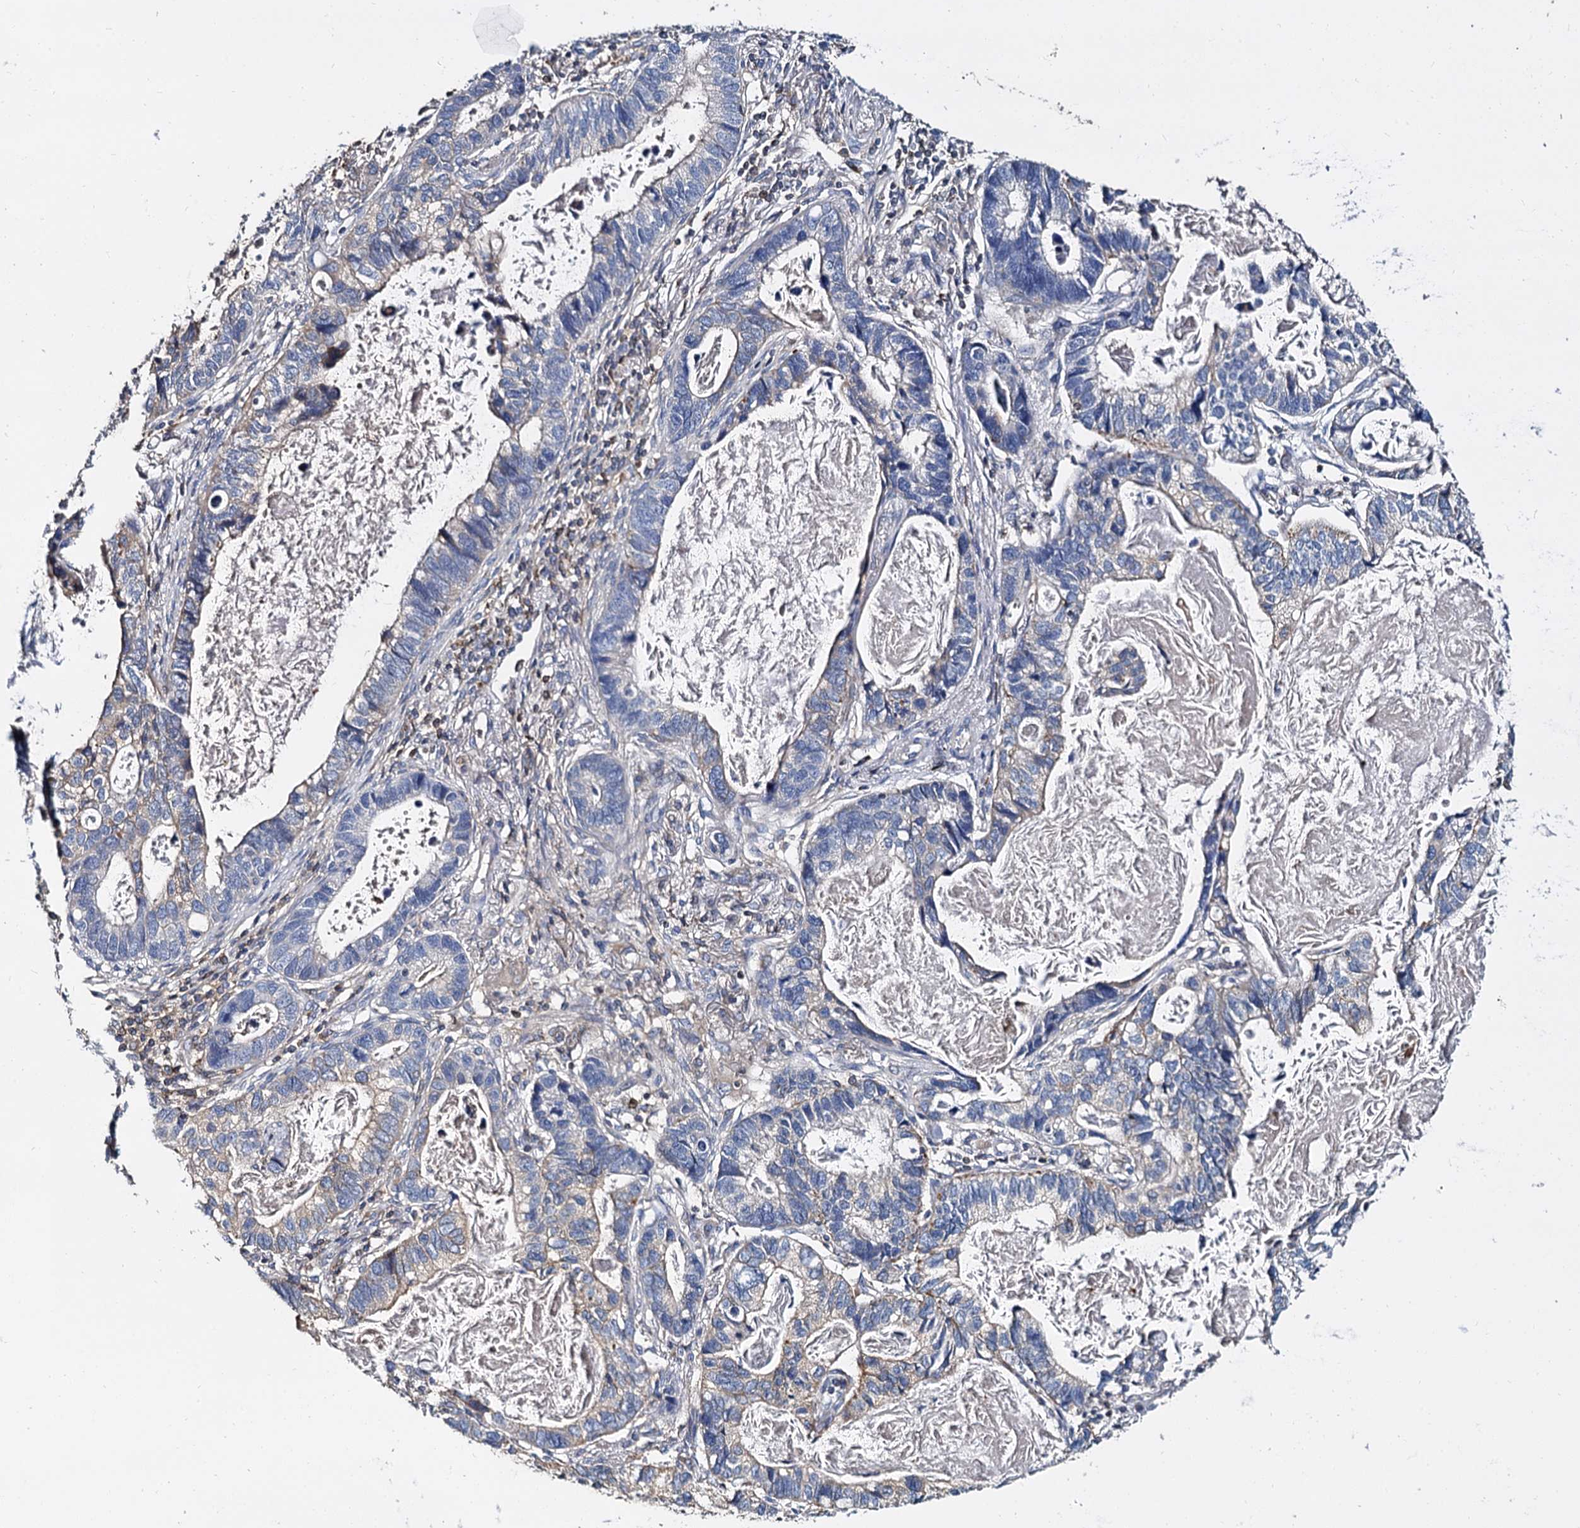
{"staining": {"intensity": "negative", "quantity": "none", "location": "none"}, "tissue": "lung cancer", "cell_type": "Tumor cells", "image_type": "cancer", "snomed": [{"axis": "morphology", "description": "Adenocarcinoma, NOS"}, {"axis": "topography", "description": "Lung"}], "caption": "Image shows no protein expression in tumor cells of lung cancer tissue. The staining is performed using DAB brown chromogen with nuclei counter-stained in using hematoxylin.", "gene": "ANKRD13A", "patient": {"sex": "male", "age": 67}}